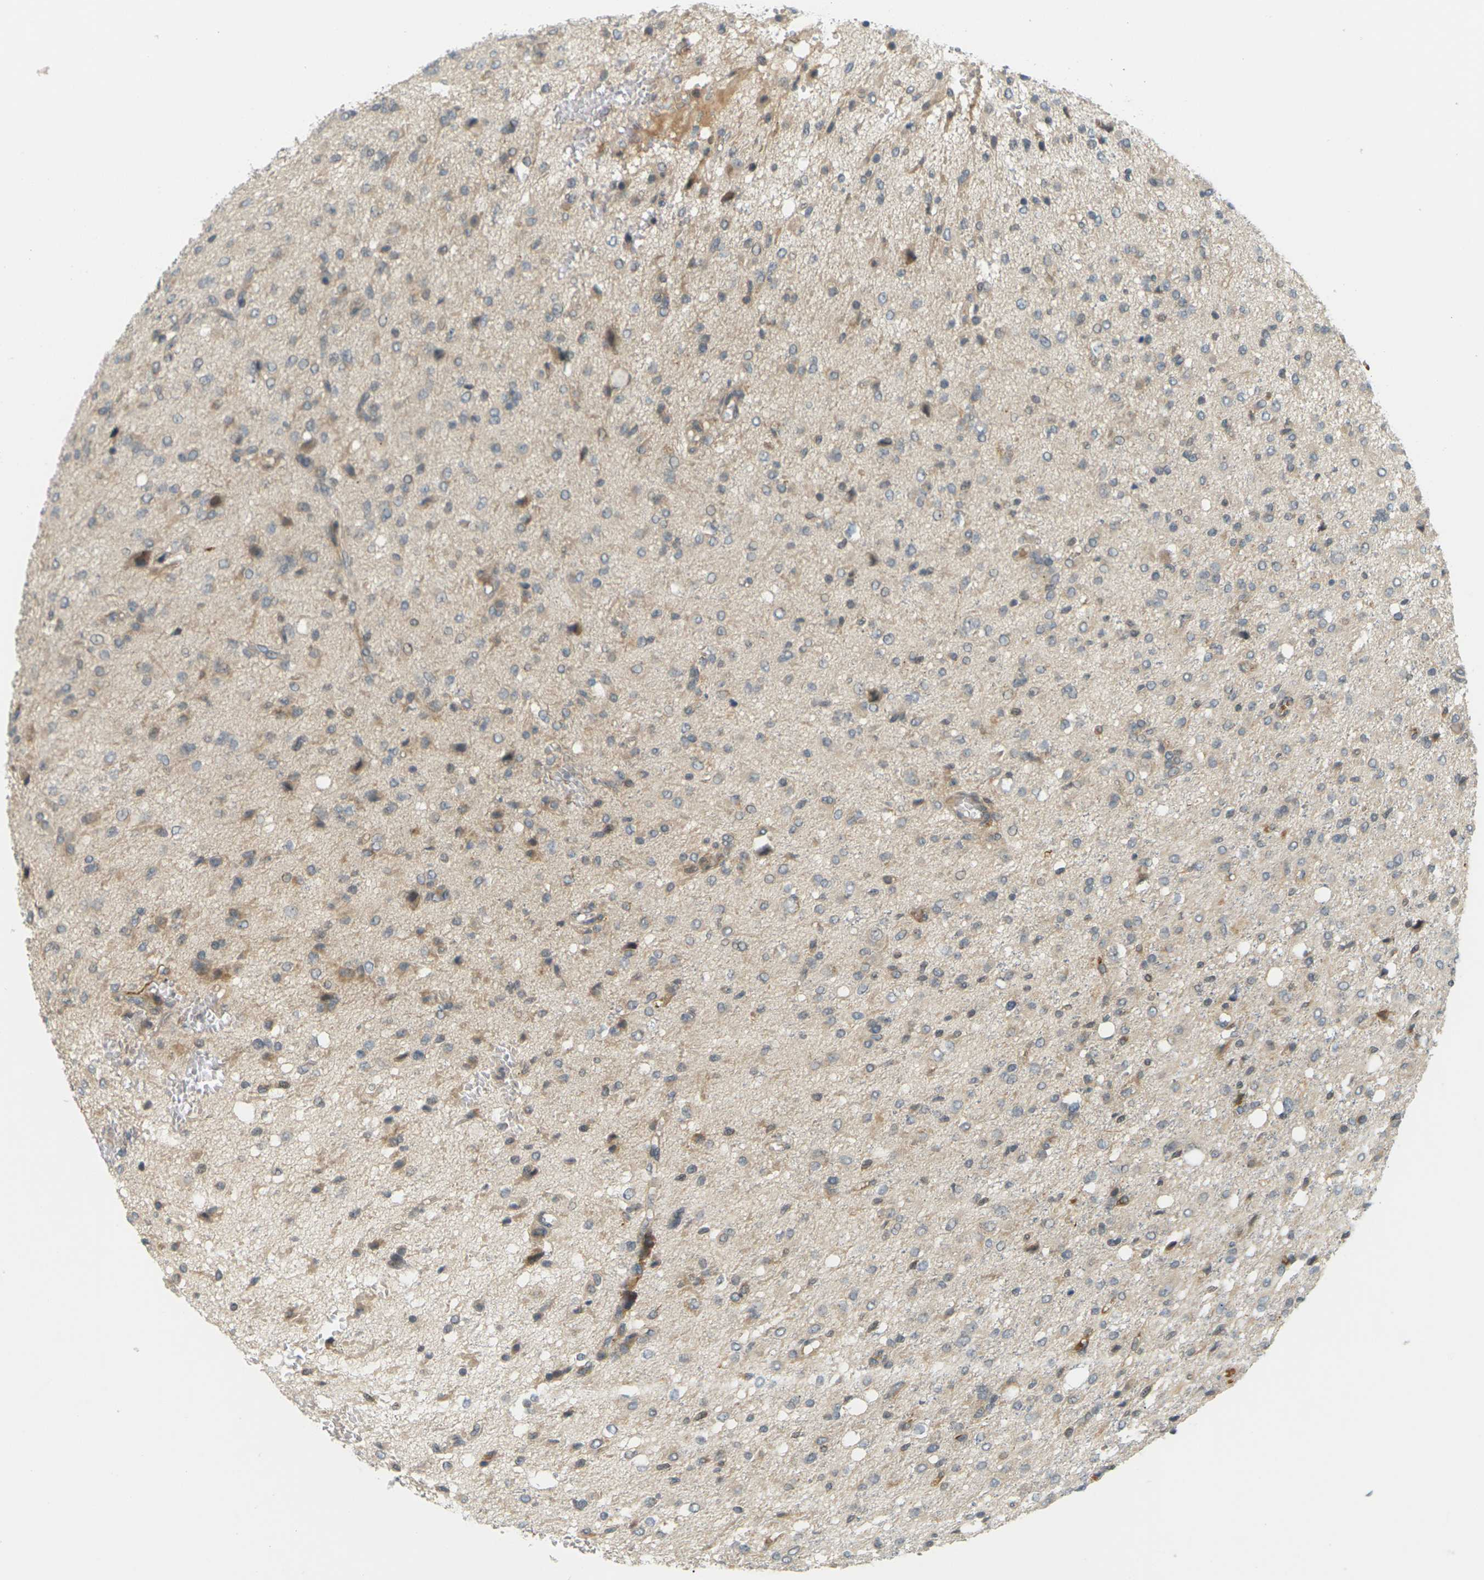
{"staining": {"intensity": "moderate", "quantity": "<25%", "location": "cytoplasmic/membranous"}, "tissue": "glioma", "cell_type": "Tumor cells", "image_type": "cancer", "snomed": [{"axis": "morphology", "description": "Glioma, malignant, High grade"}, {"axis": "topography", "description": "Brain"}], "caption": "DAB immunohistochemical staining of human glioma displays moderate cytoplasmic/membranous protein positivity in approximately <25% of tumor cells. (DAB (3,3'-diaminobenzidine) IHC, brown staining for protein, blue staining for nuclei).", "gene": "SOCS6", "patient": {"sex": "female", "age": 59}}